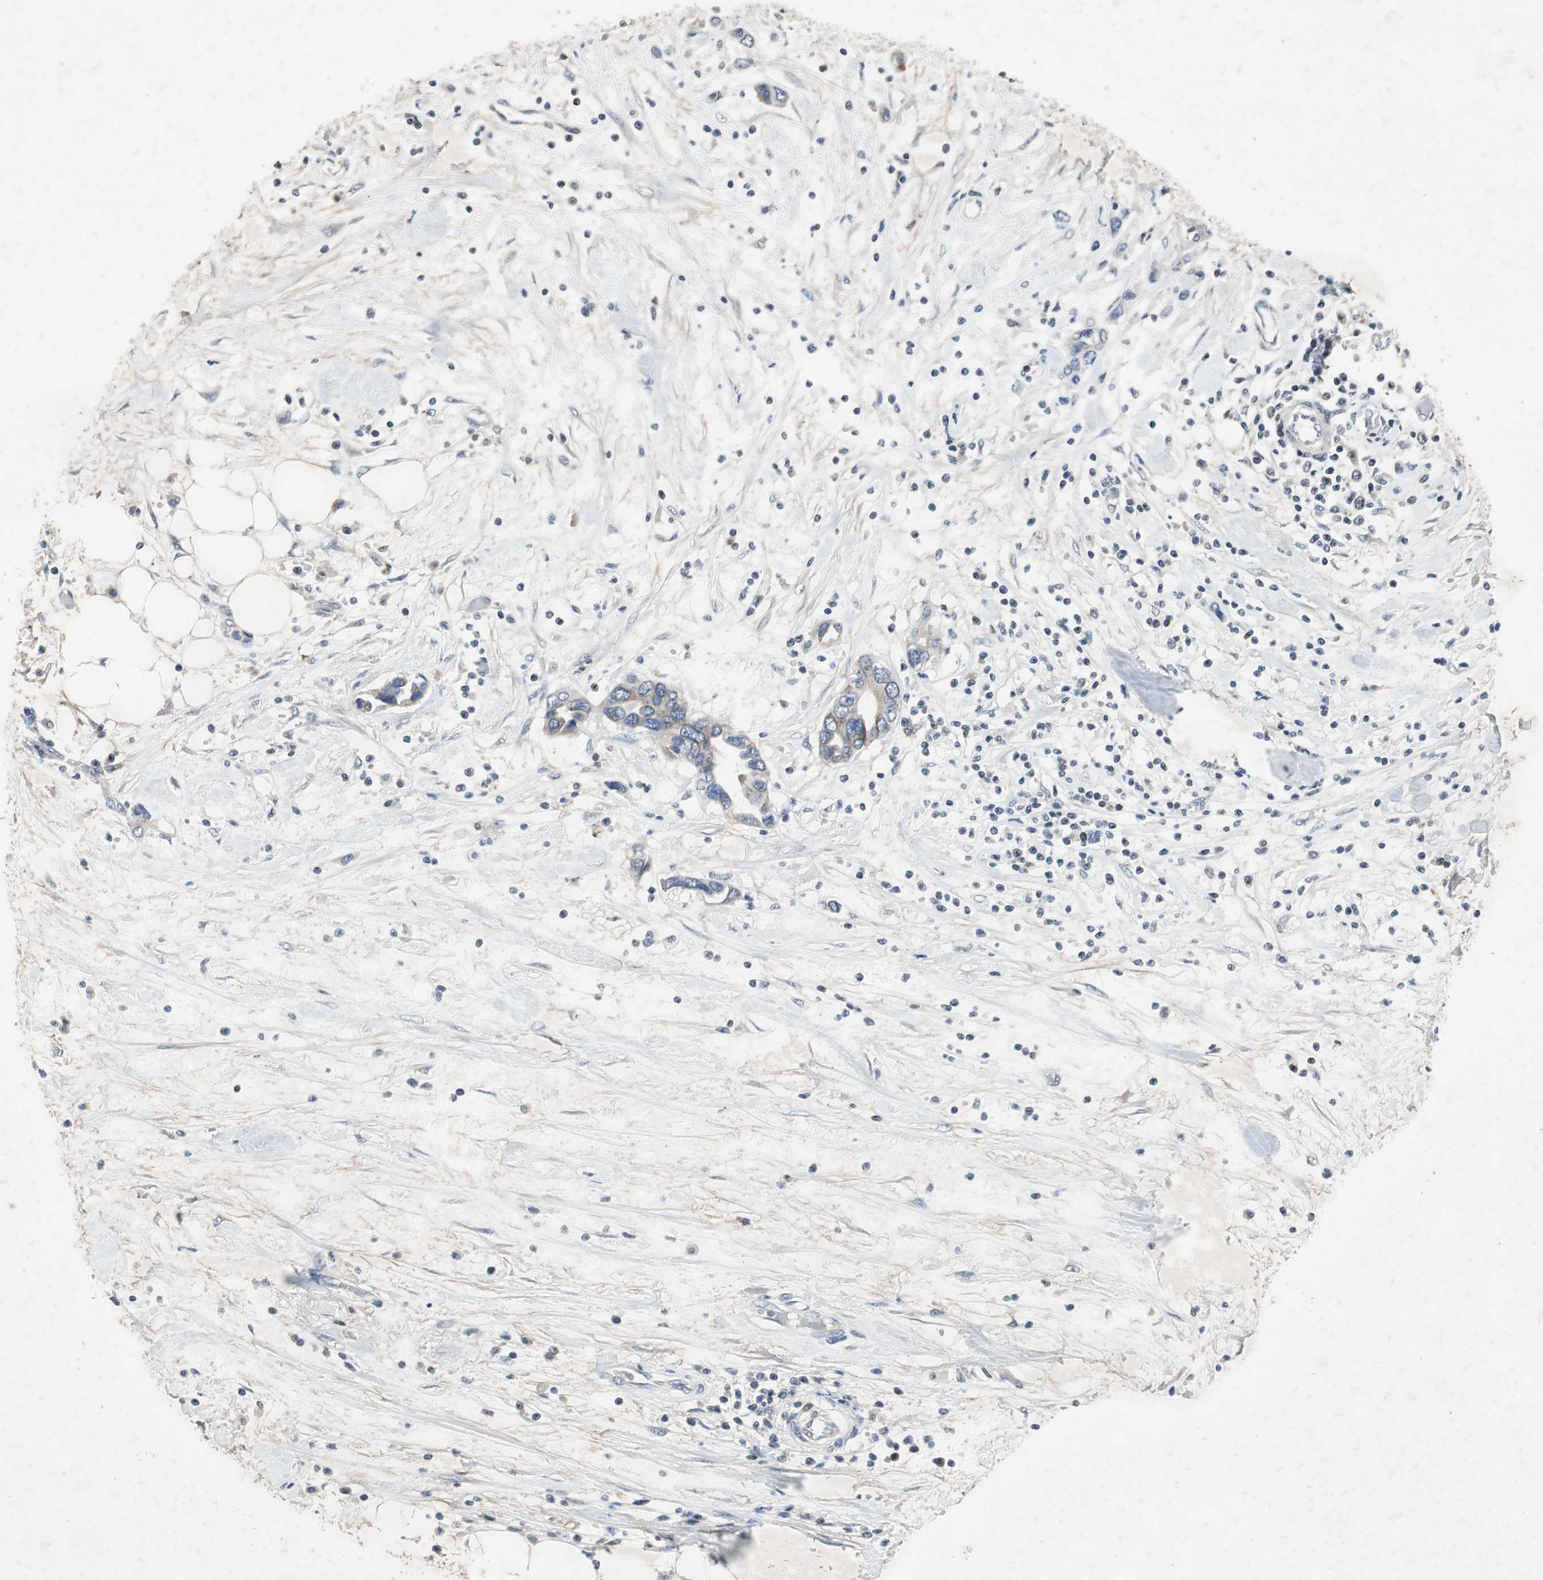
{"staining": {"intensity": "weak", "quantity": "25%-75%", "location": "cytoplasmic/membranous"}, "tissue": "pancreatic cancer", "cell_type": "Tumor cells", "image_type": "cancer", "snomed": [{"axis": "morphology", "description": "Adenocarcinoma, NOS"}, {"axis": "topography", "description": "Pancreas"}], "caption": "Protein analysis of pancreatic cancer (adenocarcinoma) tissue exhibits weak cytoplasmic/membranous expression in about 25%-75% of tumor cells.", "gene": "MUTYH", "patient": {"sex": "female", "age": 57}}